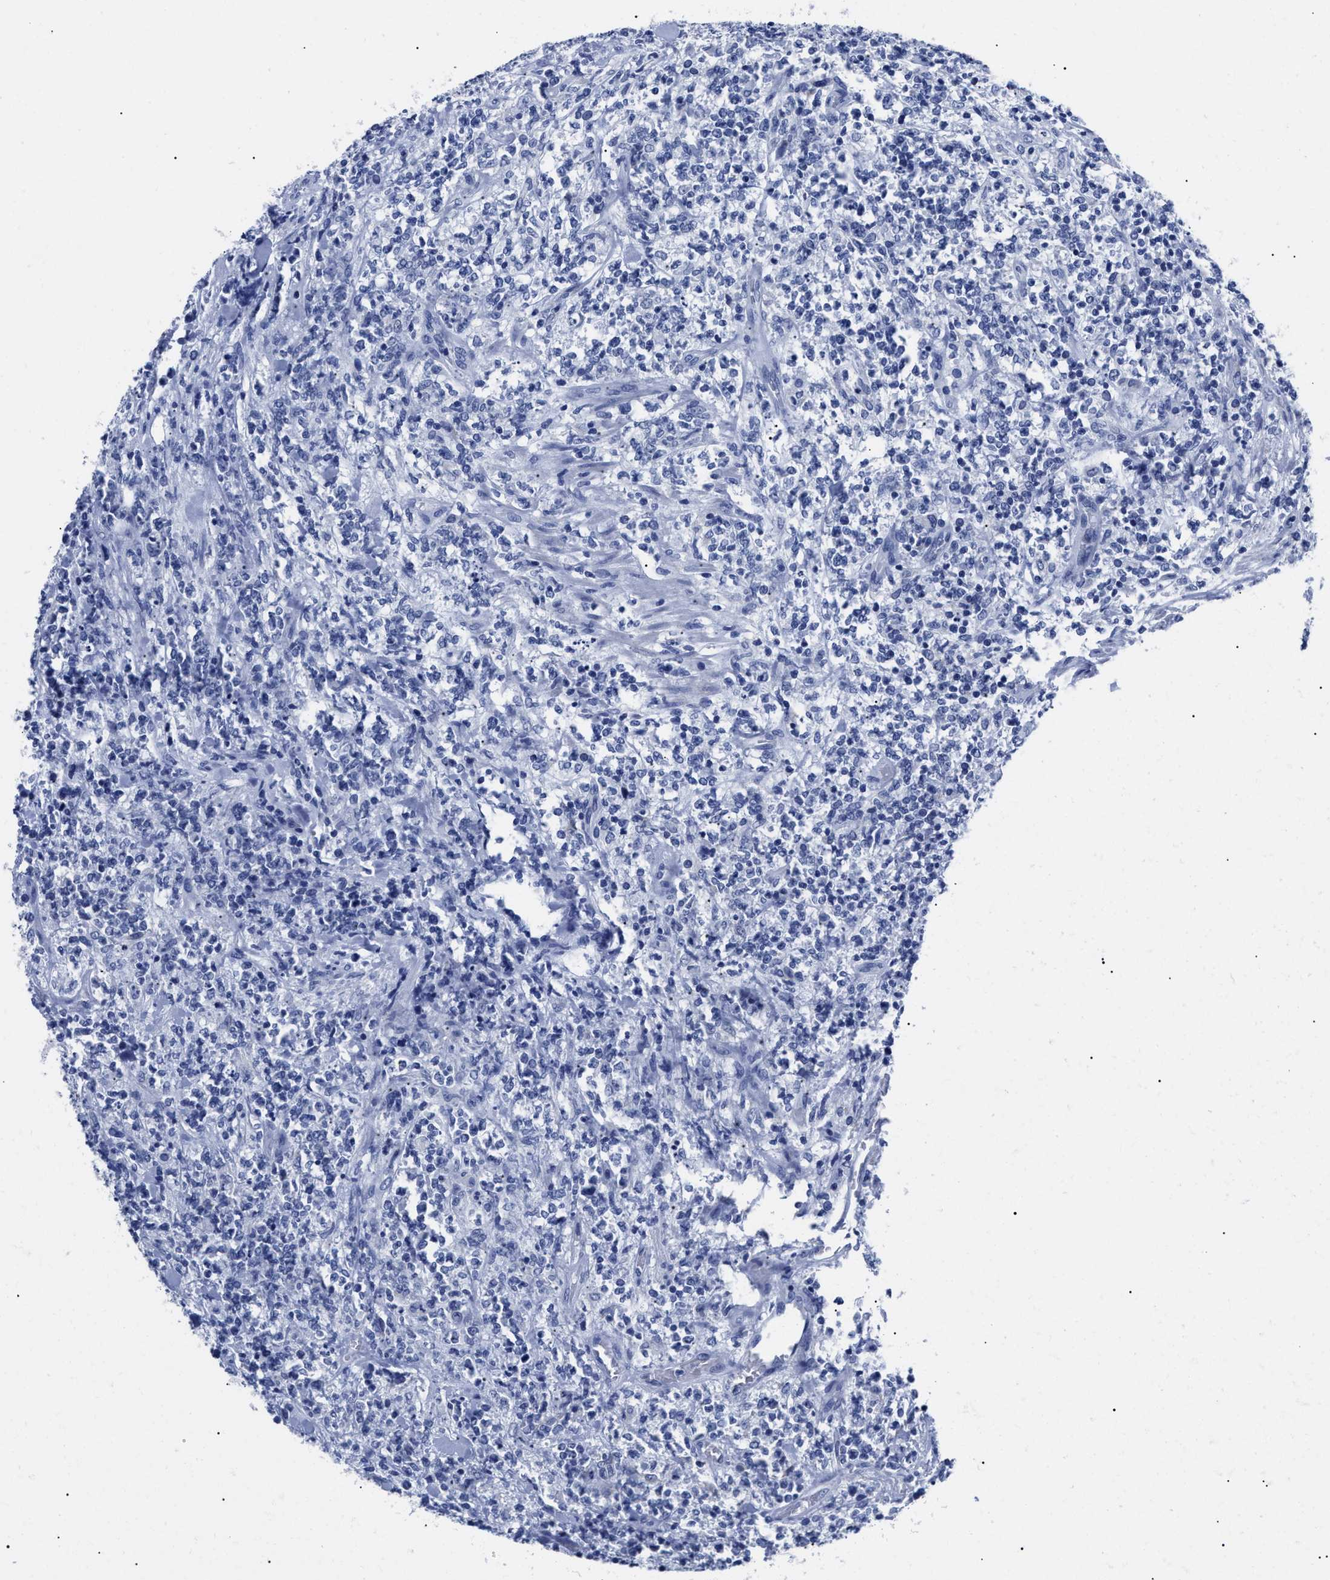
{"staining": {"intensity": "negative", "quantity": "none", "location": "none"}, "tissue": "lymphoma", "cell_type": "Tumor cells", "image_type": "cancer", "snomed": [{"axis": "morphology", "description": "Malignant lymphoma, non-Hodgkin's type, High grade"}, {"axis": "topography", "description": "Soft tissue"}], "caption": "Tumor cells show no significant staining in lymphoma.", "gene": "ALPG", "patient": {"sex": "male", "age": 18}}